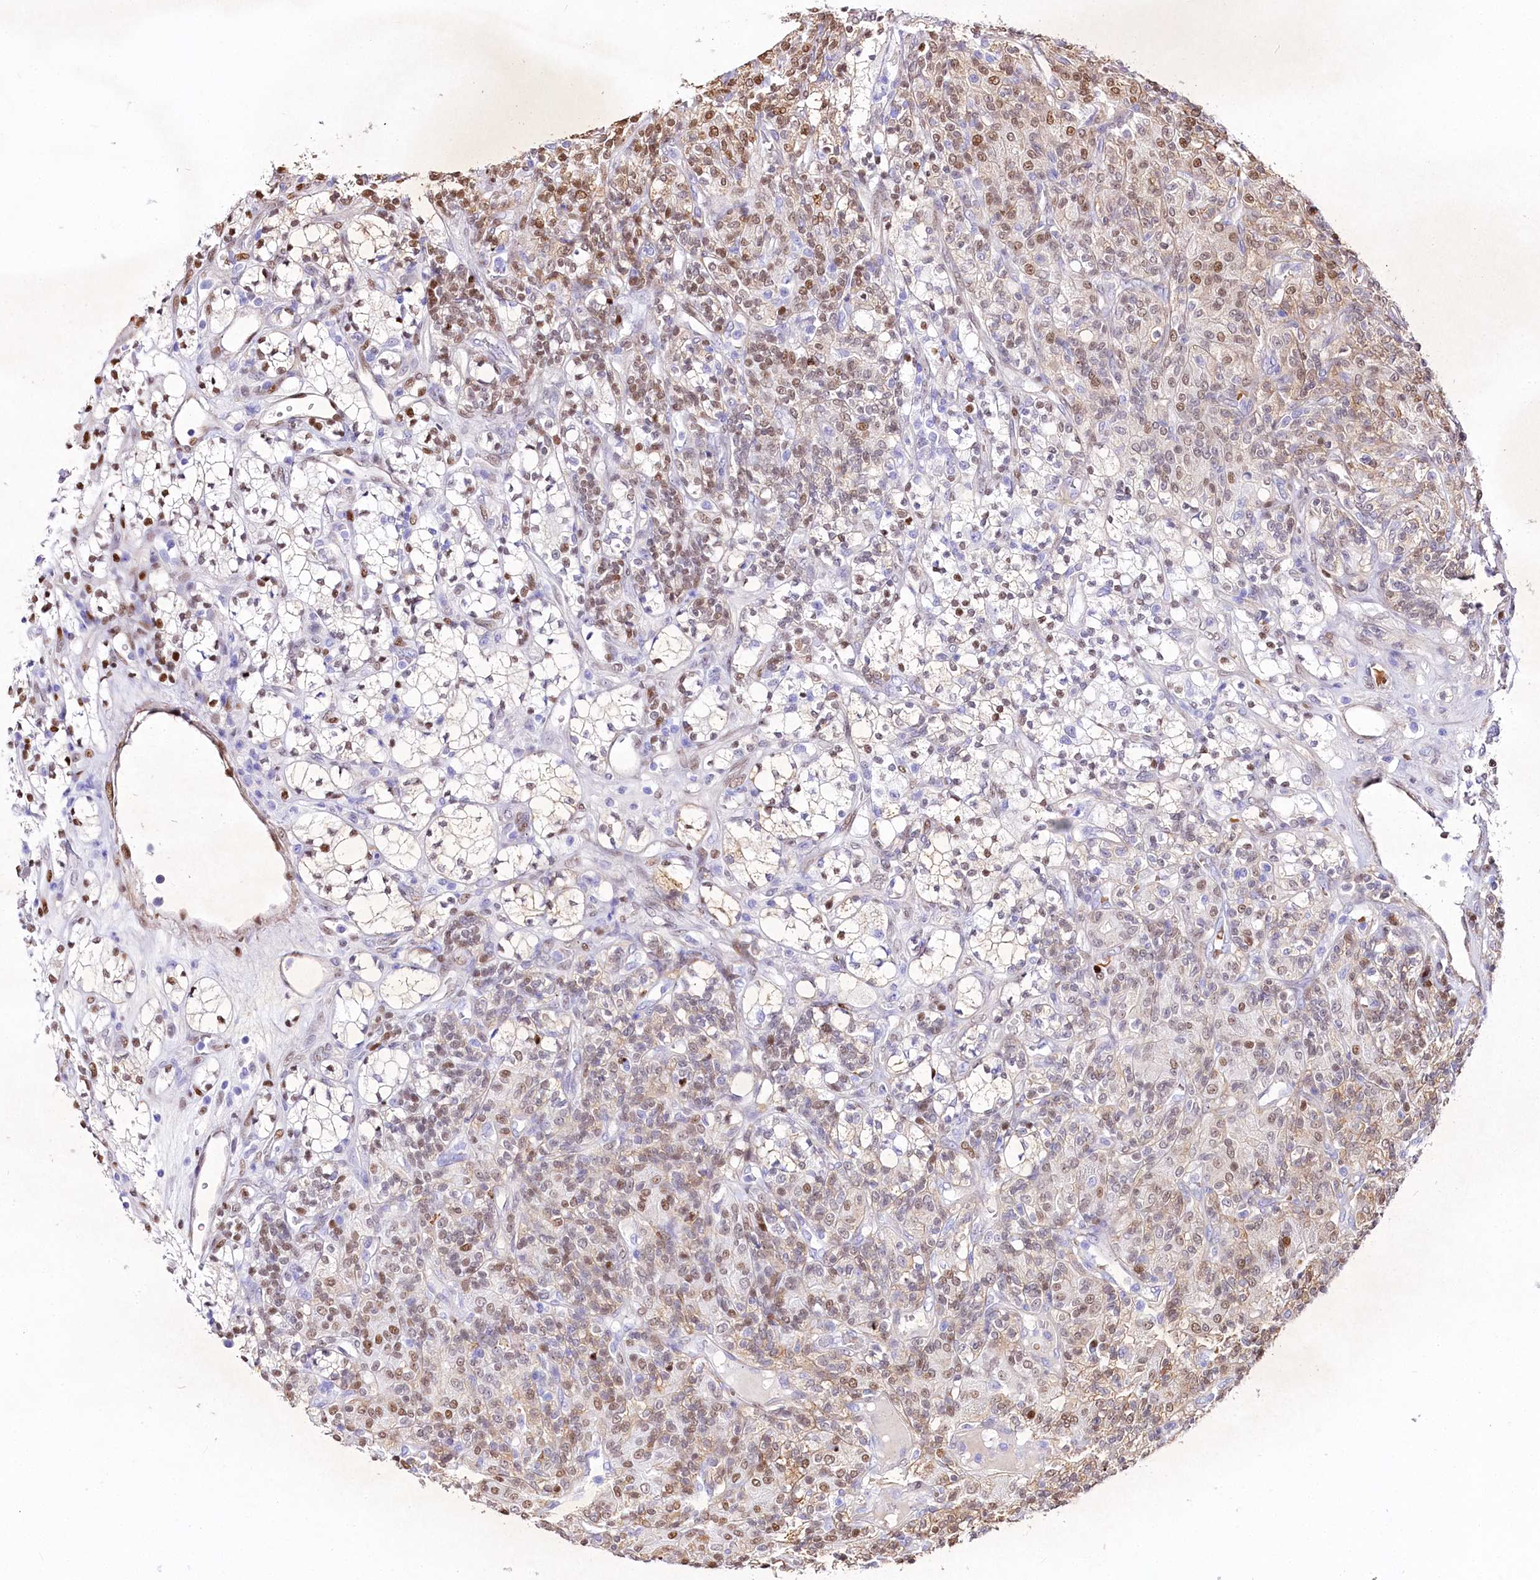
{"staining": {"intensity": "moderate", "quantity": "<25%", "location": "nuclear"}, "tissue": "renal cancer", "cell_type": "Tumor cells", "image_type": "cancer", "snomed": [{"axis": "morphology", "description": "Adenocarcinoma, NOS"}, {"axis": "topography", "description": "Kidney"}], "caption": "Adenocarcinoma (renal) was stained to show a protein in brown. There is low levels of moderate nuclear expression in approximately <25% of tumor cells.", "gene": "PTMS", "patient": {"sex": "male", "age": 77}}